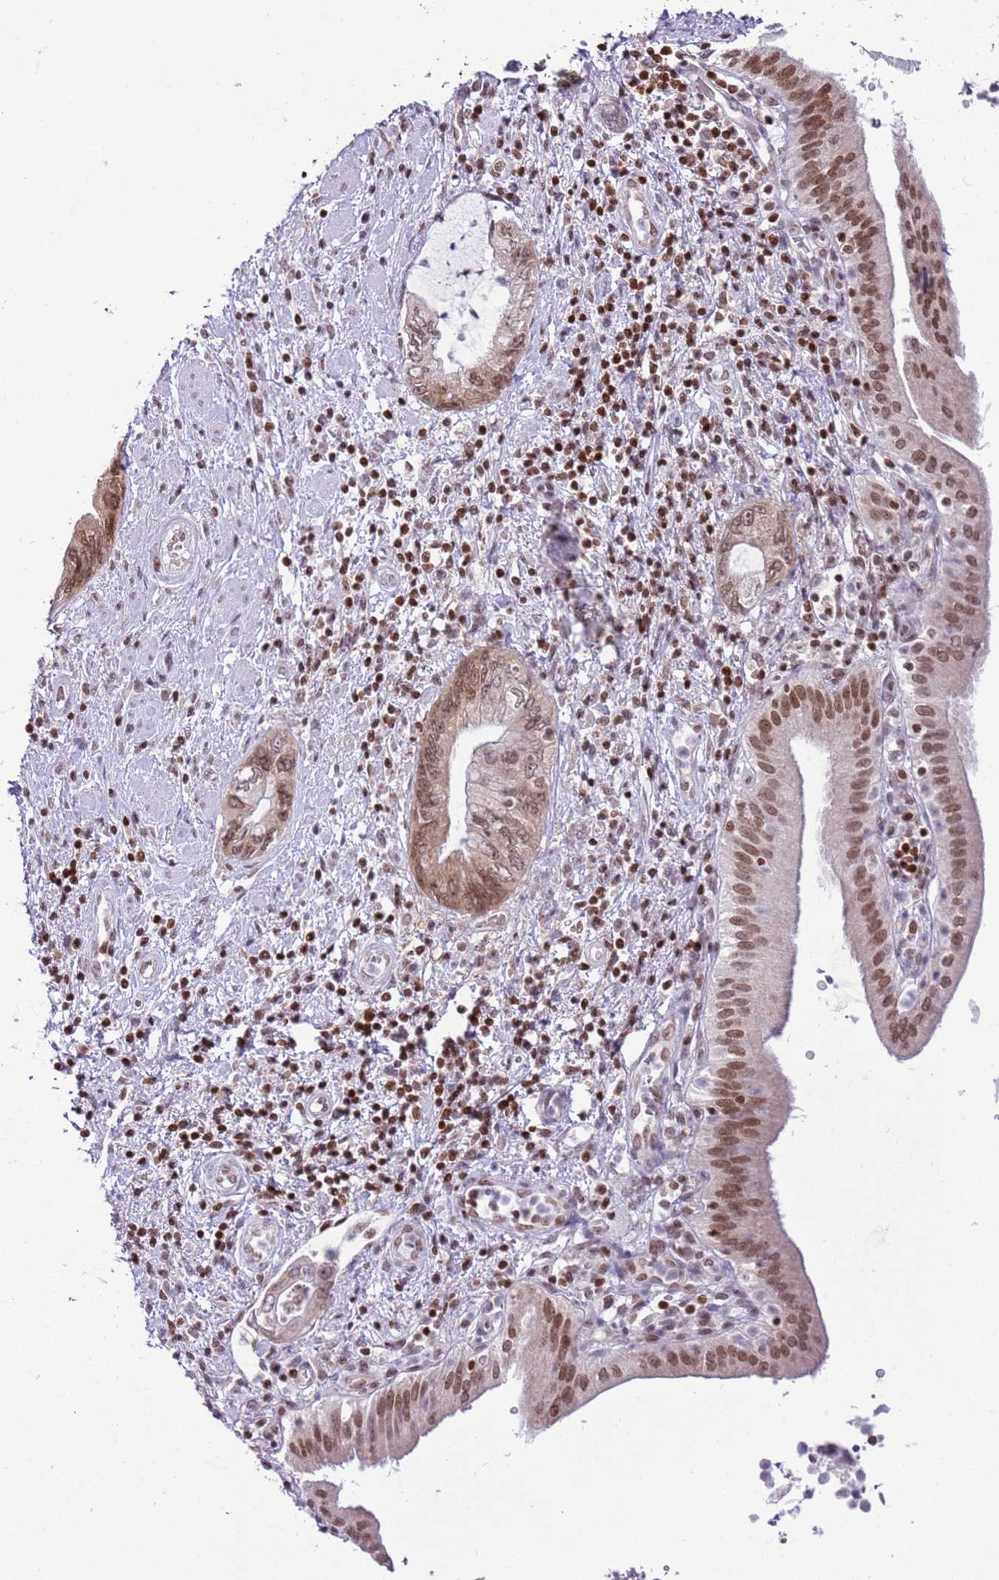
{"staining": {"intensity": "moderate", "quantity": ">75%", "location": "nuclear"}, "tissue": "pancreatic cancer", "cell_type": "Tumor cells", "image_type": "cancer", "snomed": [{"axis": "morphology", "description": "Adenocarcinoma, NOS"}, {"axis": "topography", "description": "Pancreas"}], "caption": "Protein expression by immunohistochemistry demonstrates moderate nuclear staining in approximately >75% of tumor cells in pancreatic adenocarcinoma.", "gene": "SELENOH", "patient": {"sex": "female", "age": 73}}